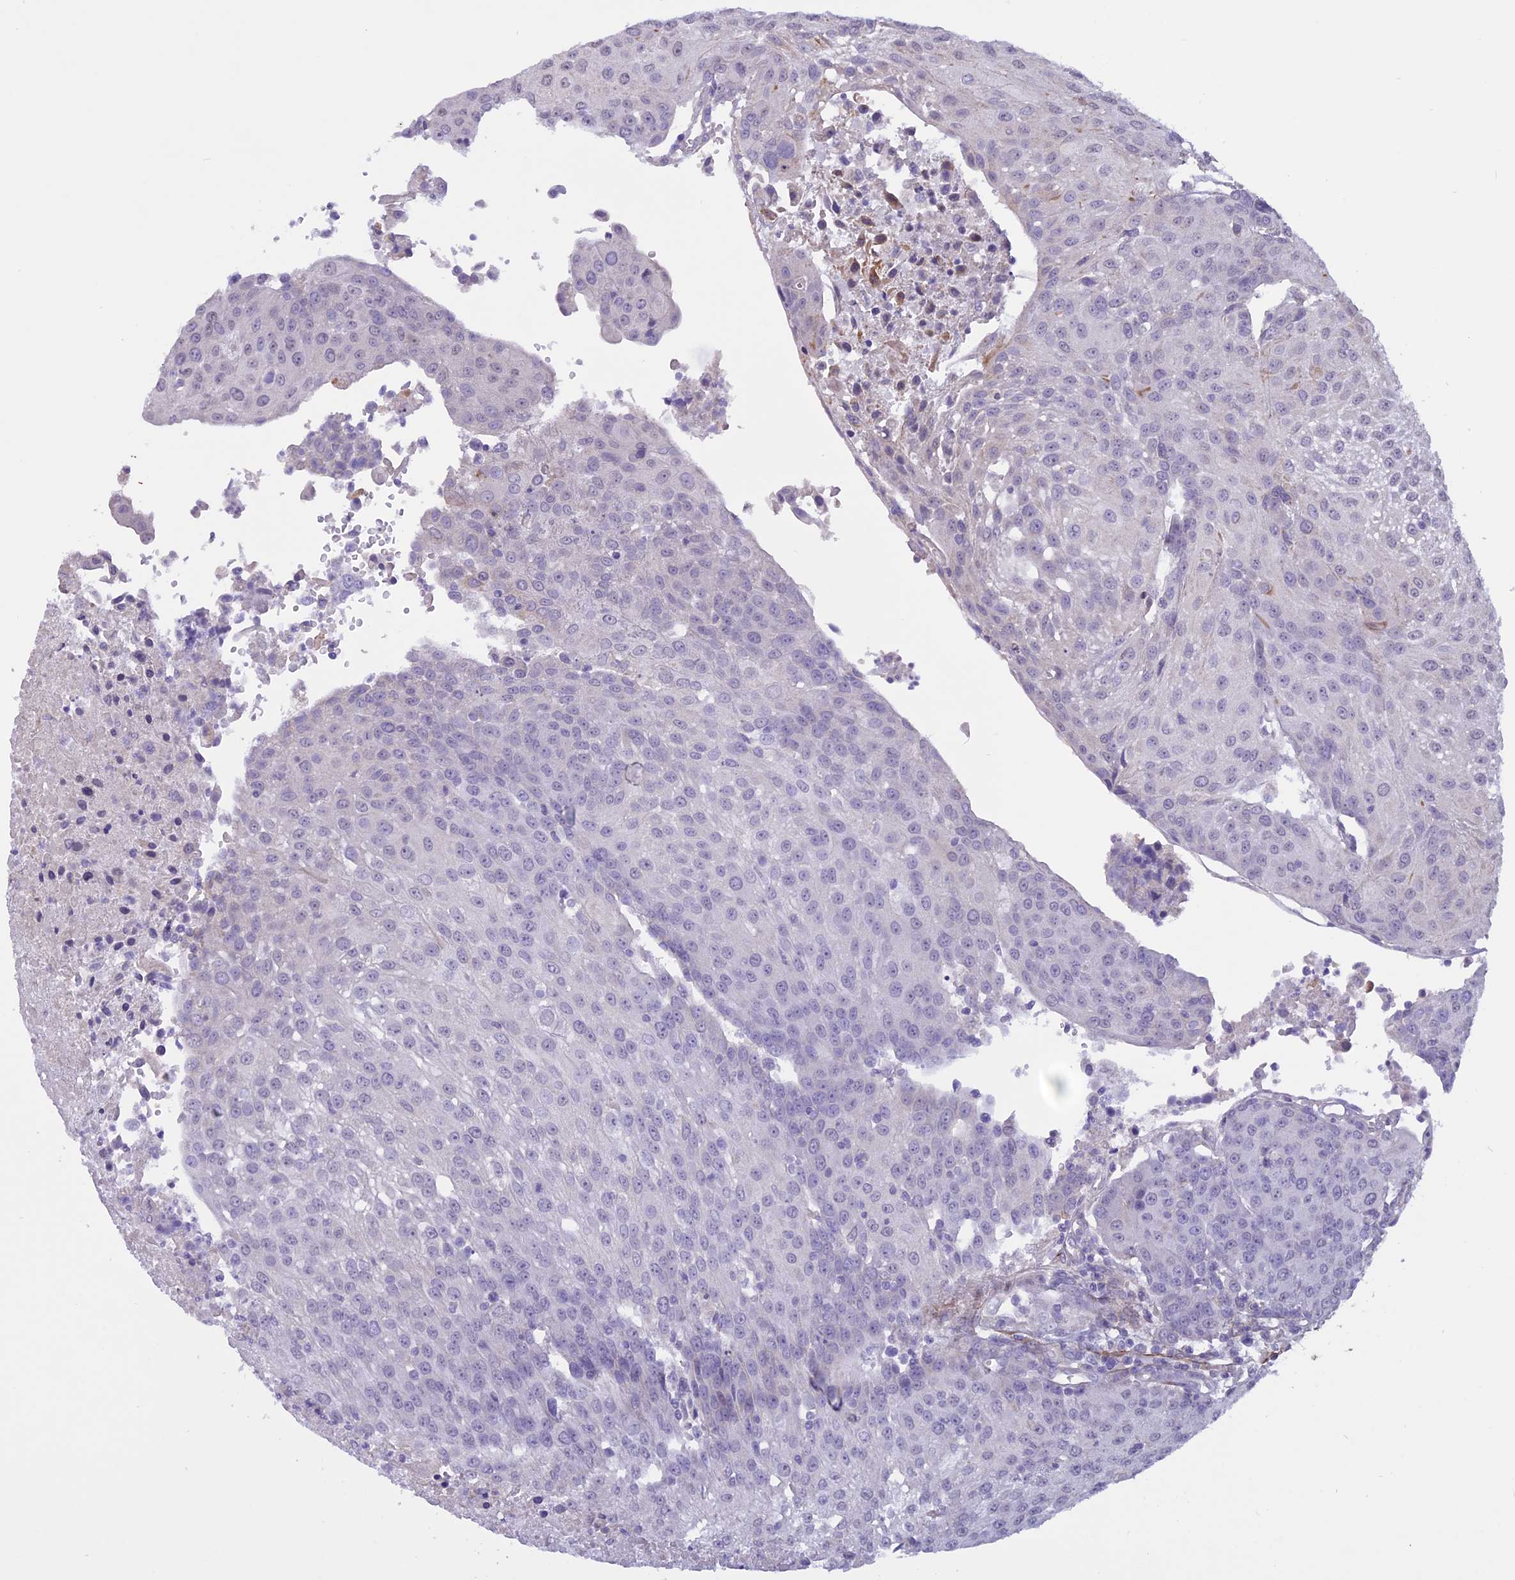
{"staining": {"intensity": "negative", "quantity": "none", "location": "none"}, "tissue": "urothelial cancer", "cell_type": "Tumor cells", "image_type": "cancer", "snomed": [{"axis": "morphology", "description": "Urothelial carcinoma, High grade"}, {"axis": "topography", "description": "Urinary bladder"}], "caption": "Tumor cells are negative for brown protein staining in high-grade urothelial carcinoma.", "gene": "SPHKAP", "patient": {"sex": "female", "age": 85}}